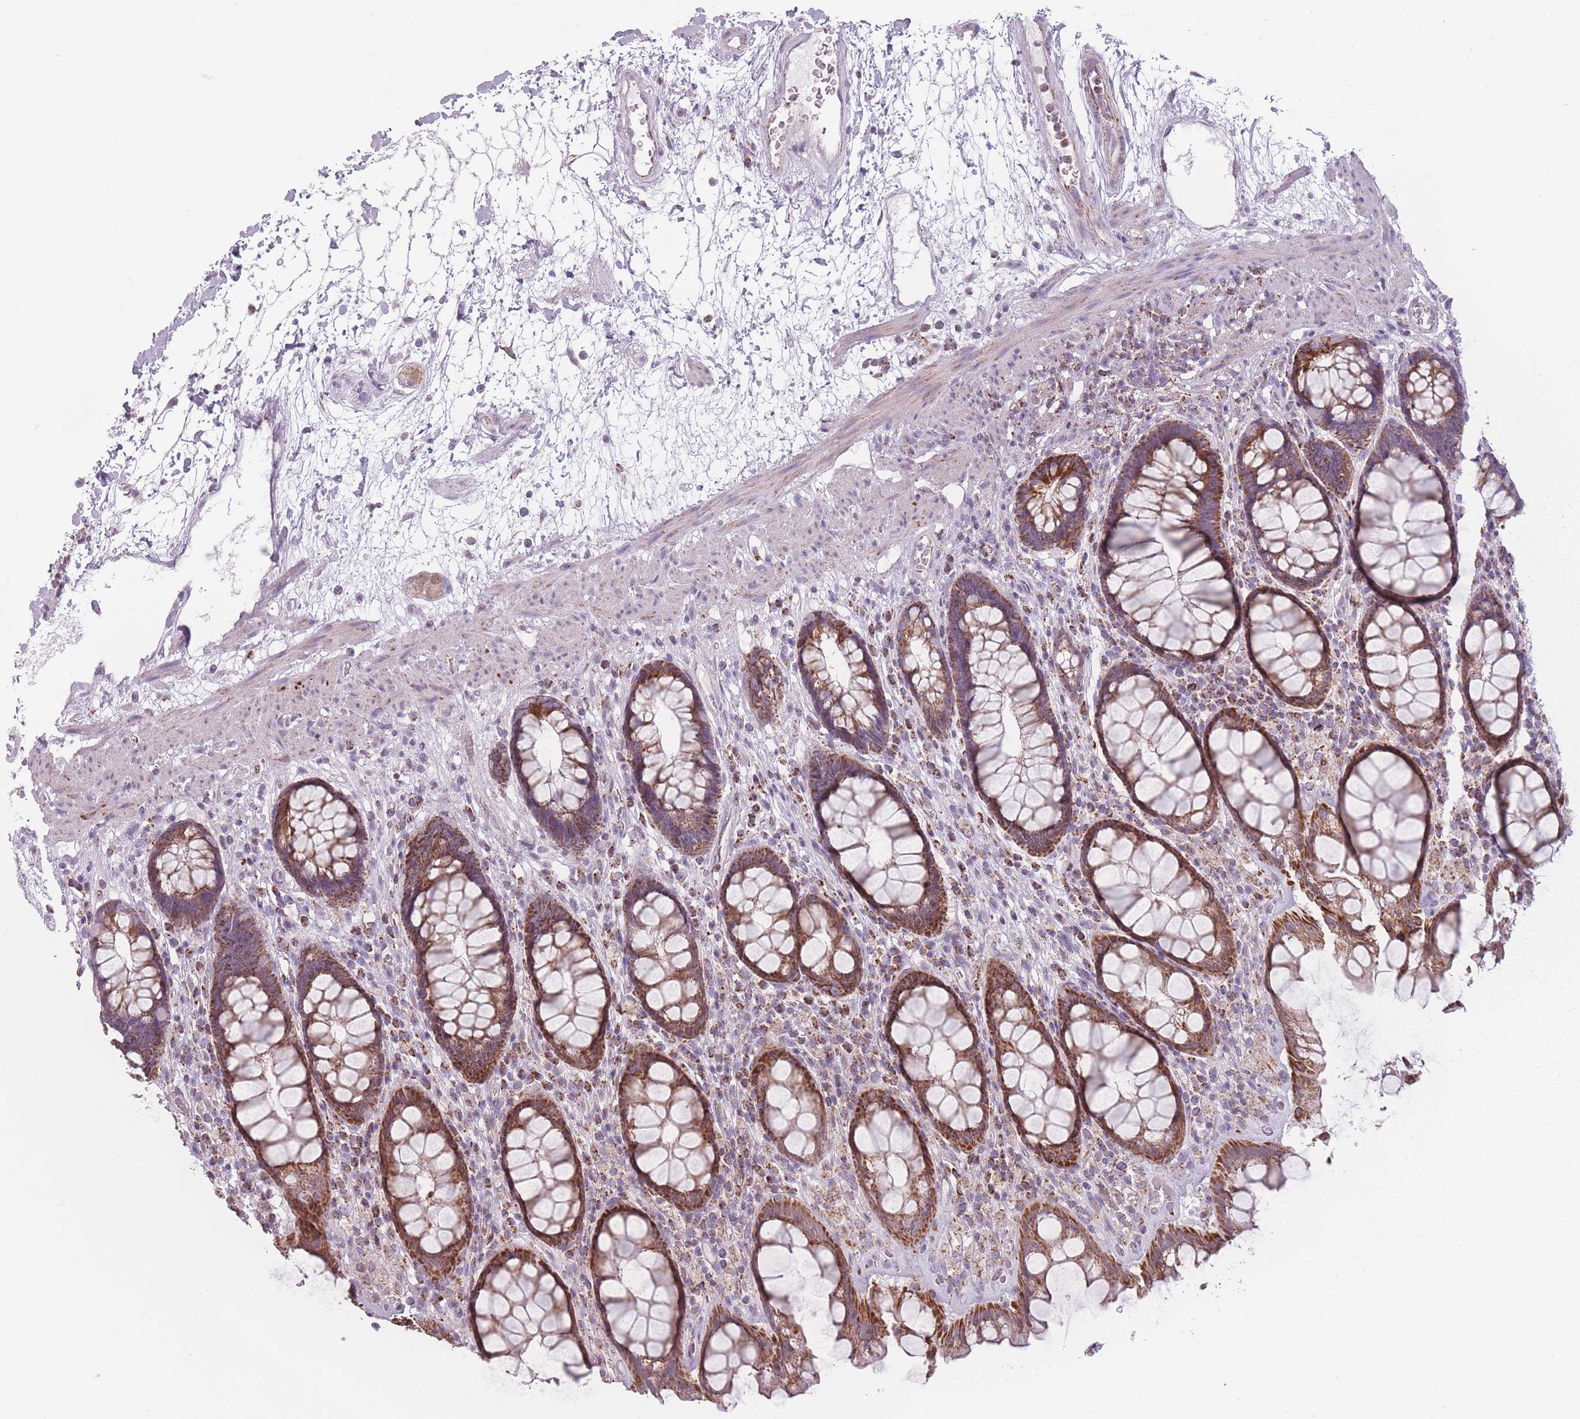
{"staining": {"intensity": "strong", "quantity": ">75%", "location": "cytoplasmic/membranous"}, "tissue": "rectum", "cell_type": "Glandular cells", "image_type": "normal", "snomed": [{"axis": "morphology", "description": "Normal tissue, NOS"}, {"axis": "topography", "description": "Rectum"}], "caption": "Glandular cells display strong cytoplasmic/membranous staining in approximately >75% of cells in unremarkable rectum.", "gene": "DCHS1", "patient": {"sex": "male", "age": 64}}